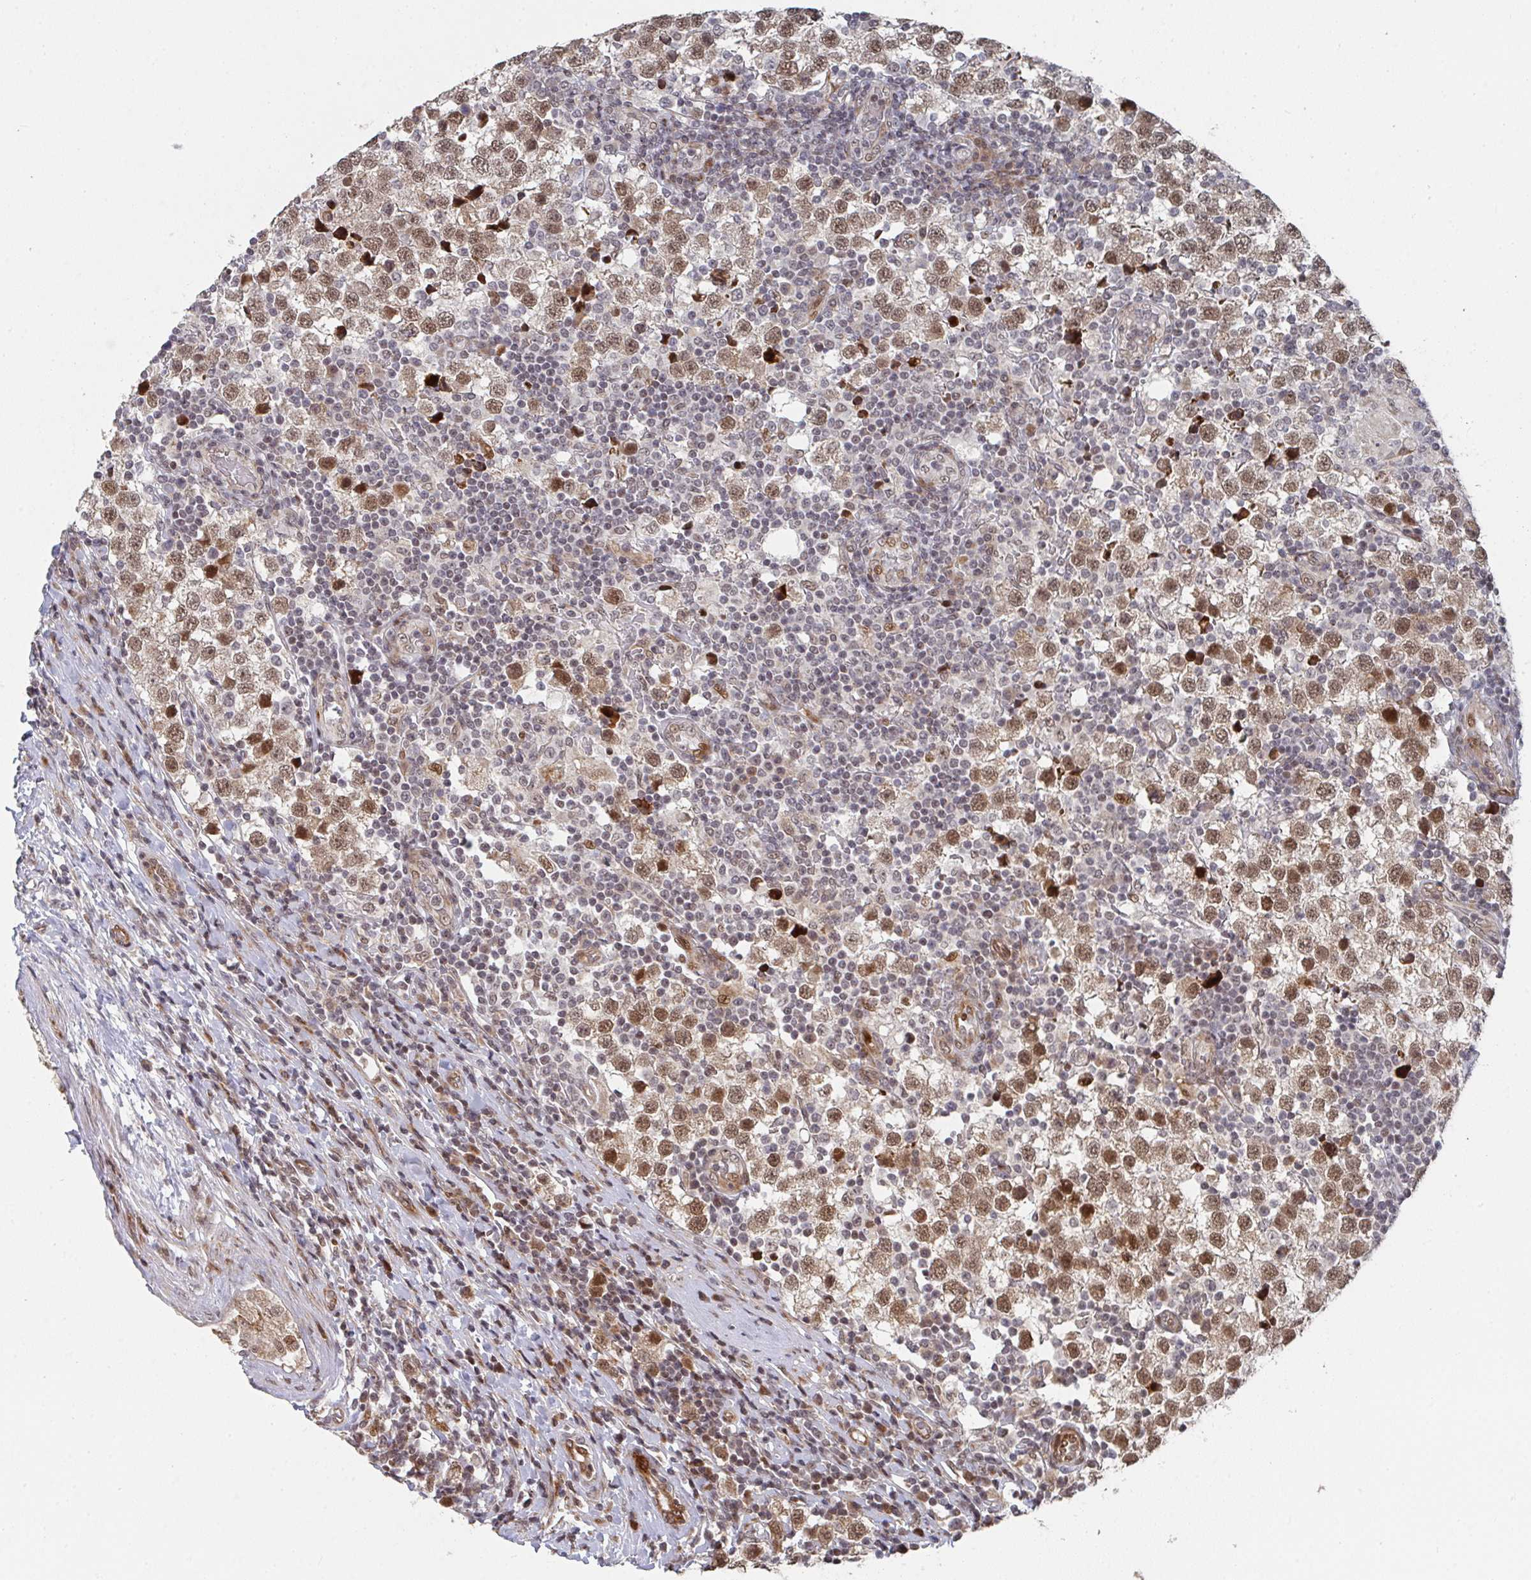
{"staining": {"intensity": "moderate", "quantity": ">75%", "location": "nuclear"}, "tissue": "testis cancer", "cell_type": "Tumor cells", "image_type": "cancer", "snomed": [{"axis": "morphology", "description": "Seminoma, NOS"}, {"axis": "topography", "description": "Testis"}], "caption": "Protein expression analysis of human testis cancer reveals moderate nuclear staining in about >75% of tumor cells.", "gene": "RBBP5", "patient": {"sex": "male", "age": 34}}